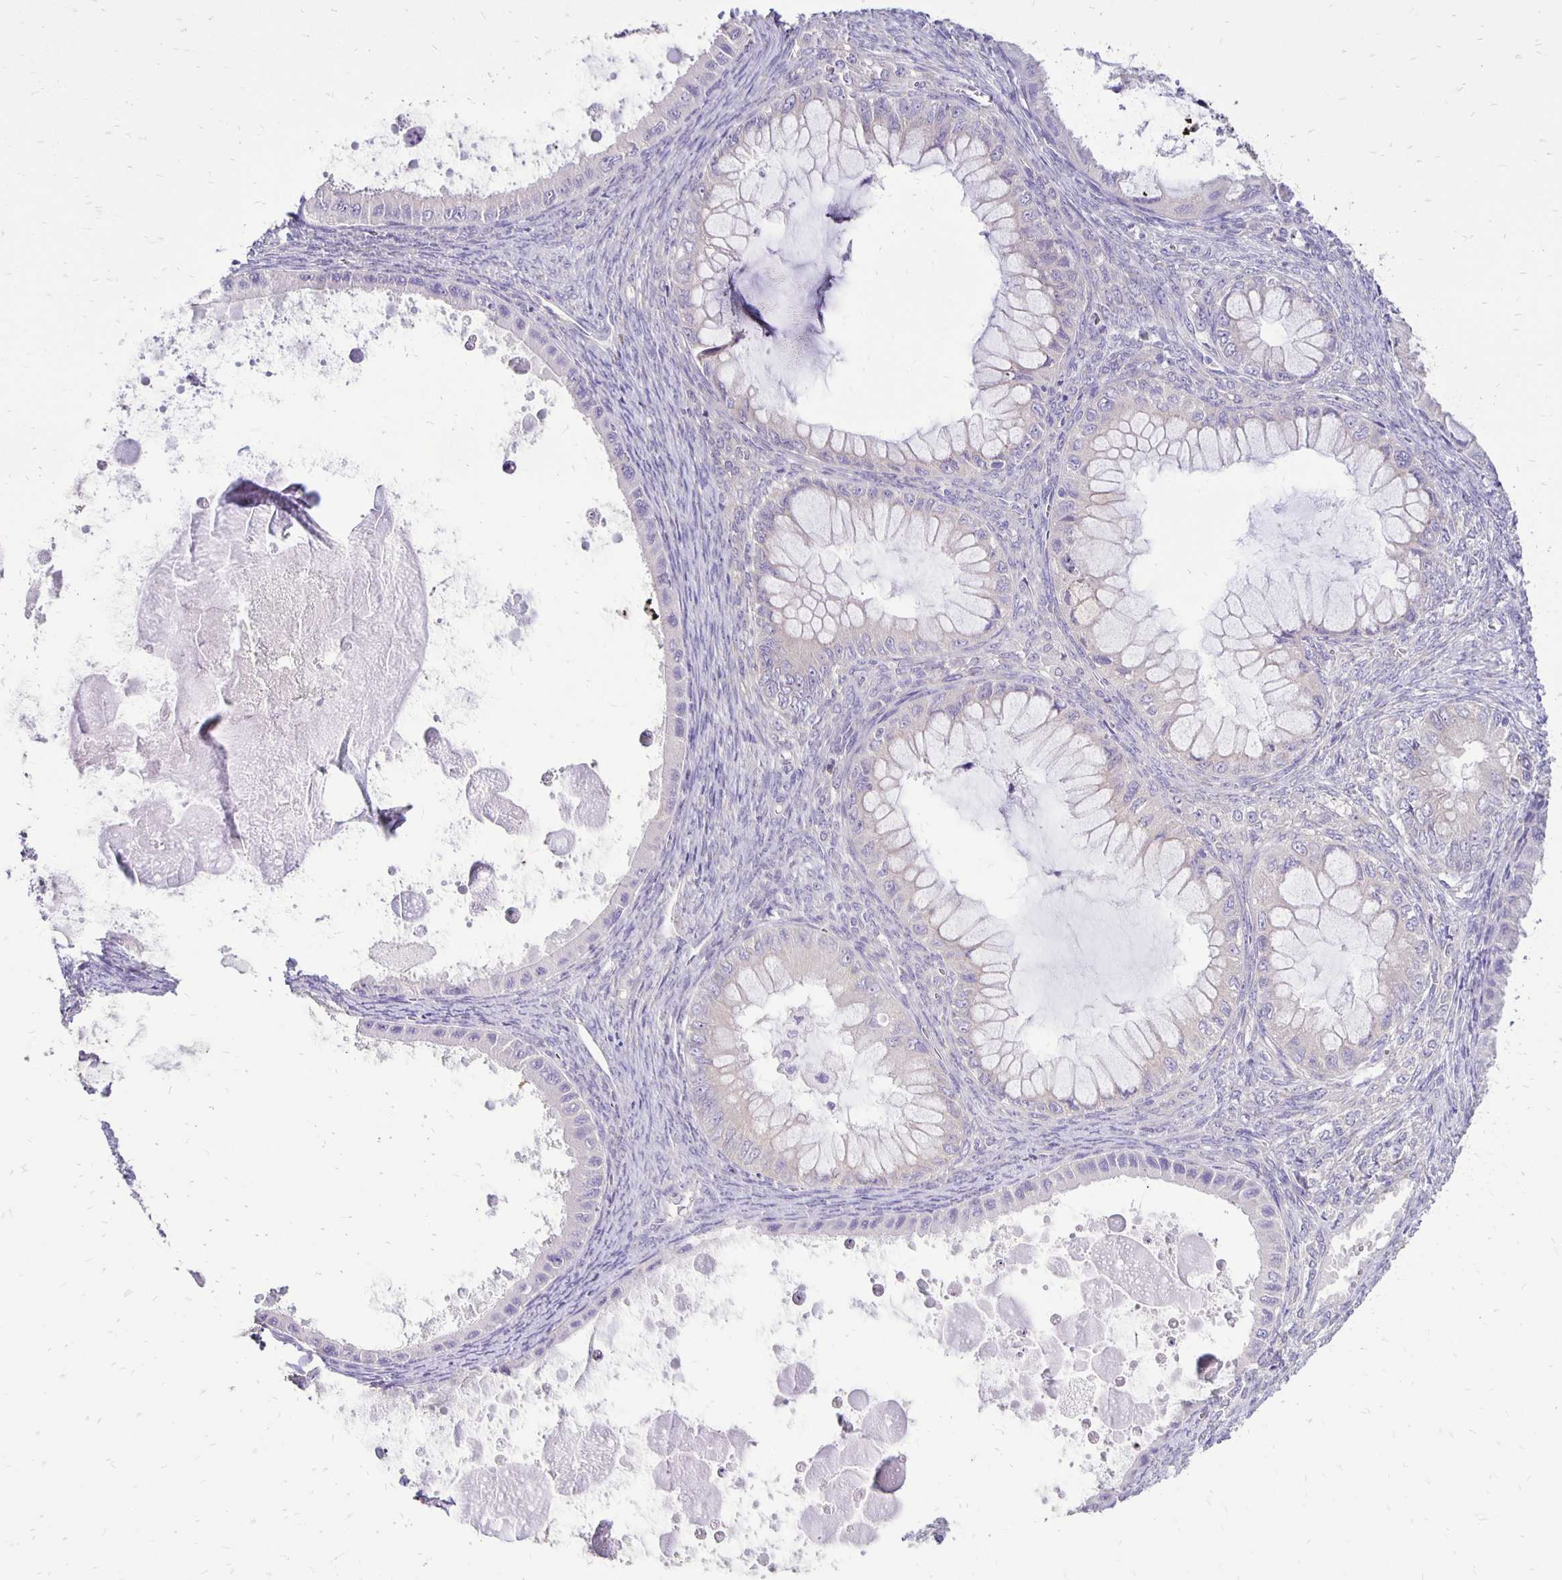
{"staining": {"intensity": "negative", "quantity": "none", "location": "none"}, "tissue": "ovarian cancer", "cell_type": "Tumor cells", "image_type": "cancer", "snomed": [{"axis": "morphology", "description": "Cystadenocarcinoma, mucinous, NOS"}, {"axis": "topography", "description": "Ovary"}], "caption": "An IHC photomicrograph of ovarian cancer is shown. There is no staining in tumor cells of ovarian cancer. Nuclei are stained in blue.", "gene": "ANKRD45", "patient": {"sex": "female", "age": 64}}